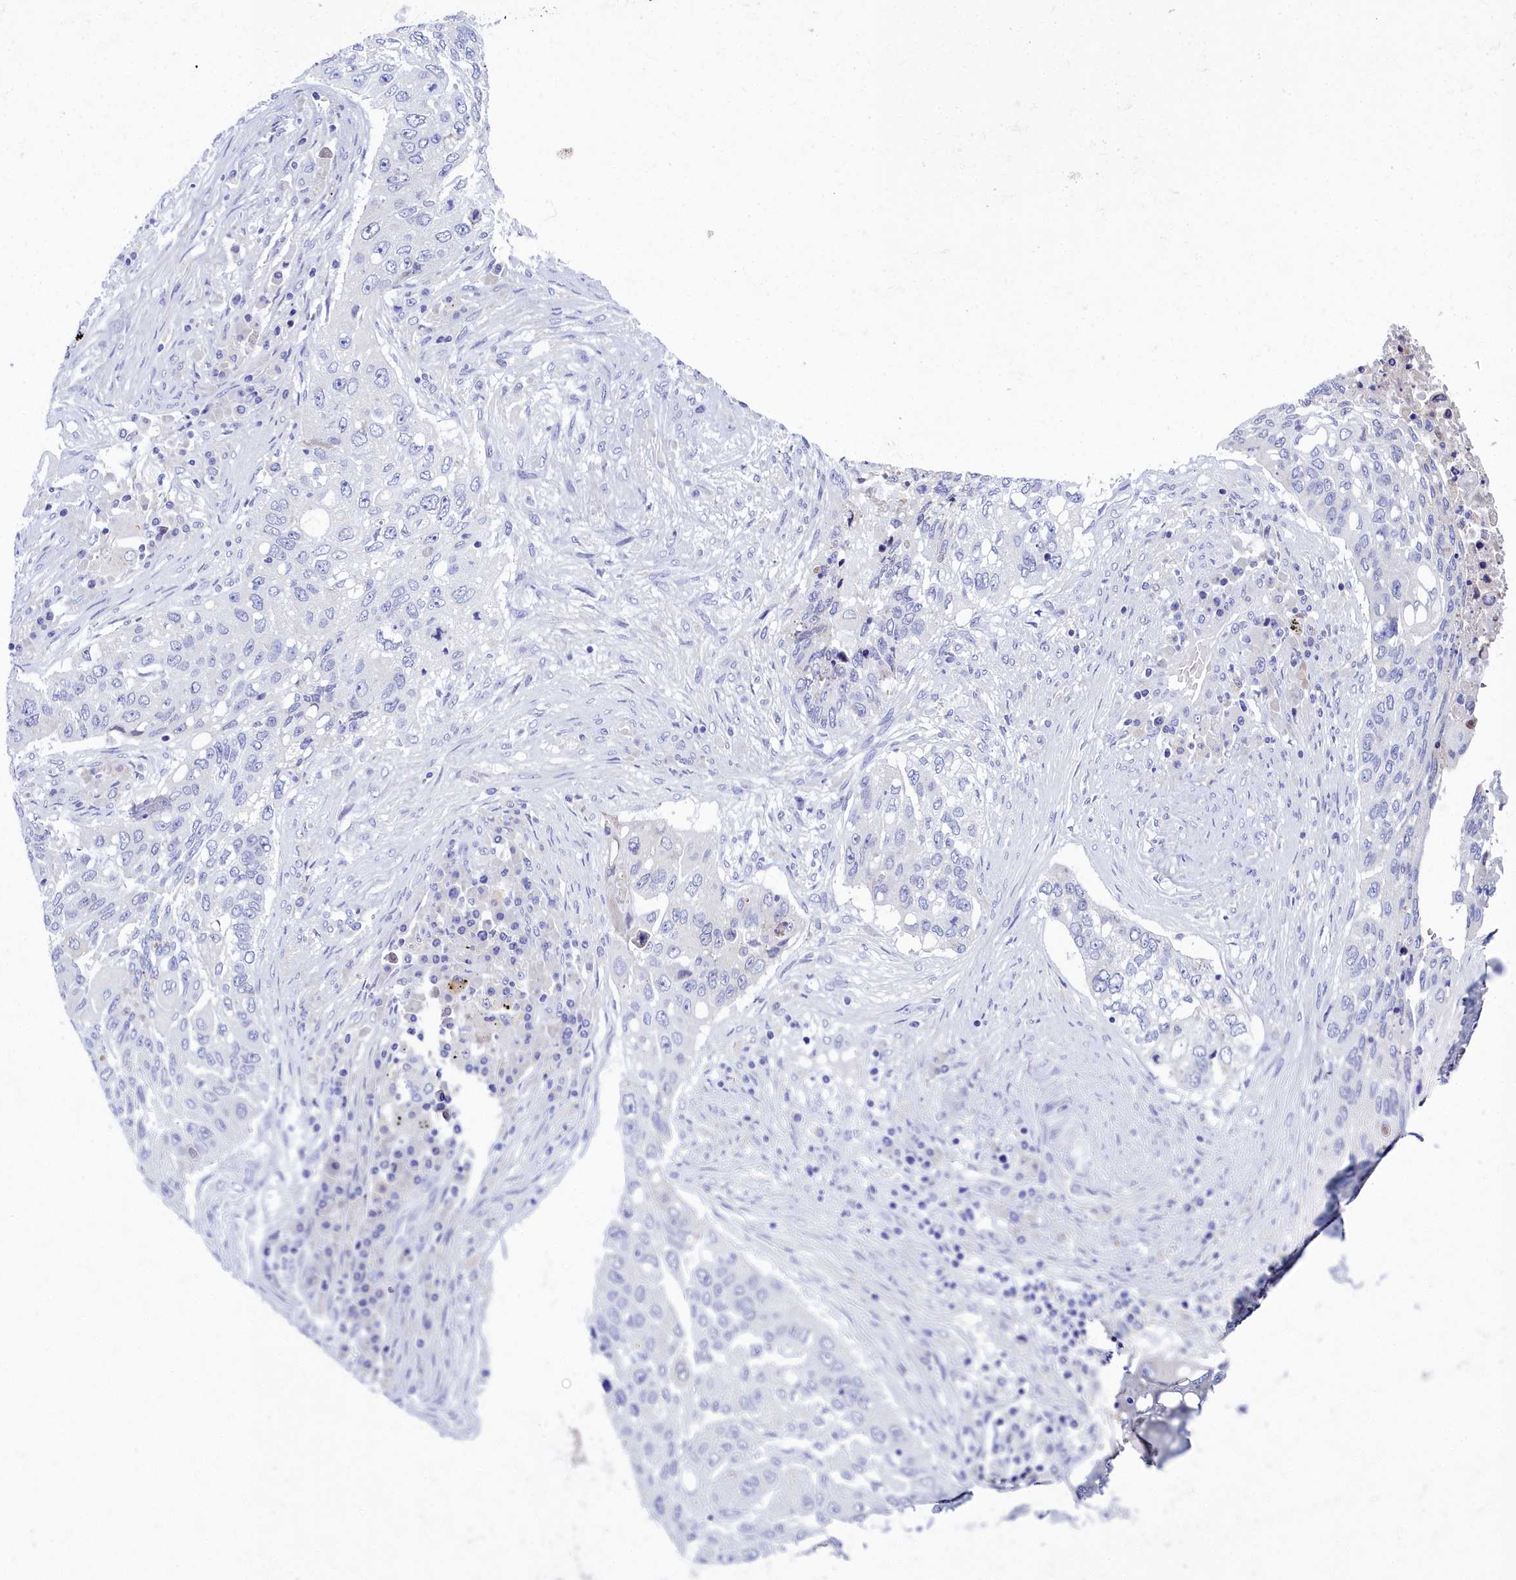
{"staining": {"intensity": "negative", "quantity": "none", "location": "none"}, "tissue": "lung cancer", "cell_type": "Tumor cells", "image_type": "cancer", "snomed": [{"axis": "morphology", "description": "Squamous cell carcinoma, NOS"}, {"axis": "topography", "description": "Lung"}], "caption": "The histopathology image reveals no staining of tumor cells in squamous cell carcinoma (lung).", "gene": "ELAPOR2", "patient": {"sex": "female", "age": 63}}